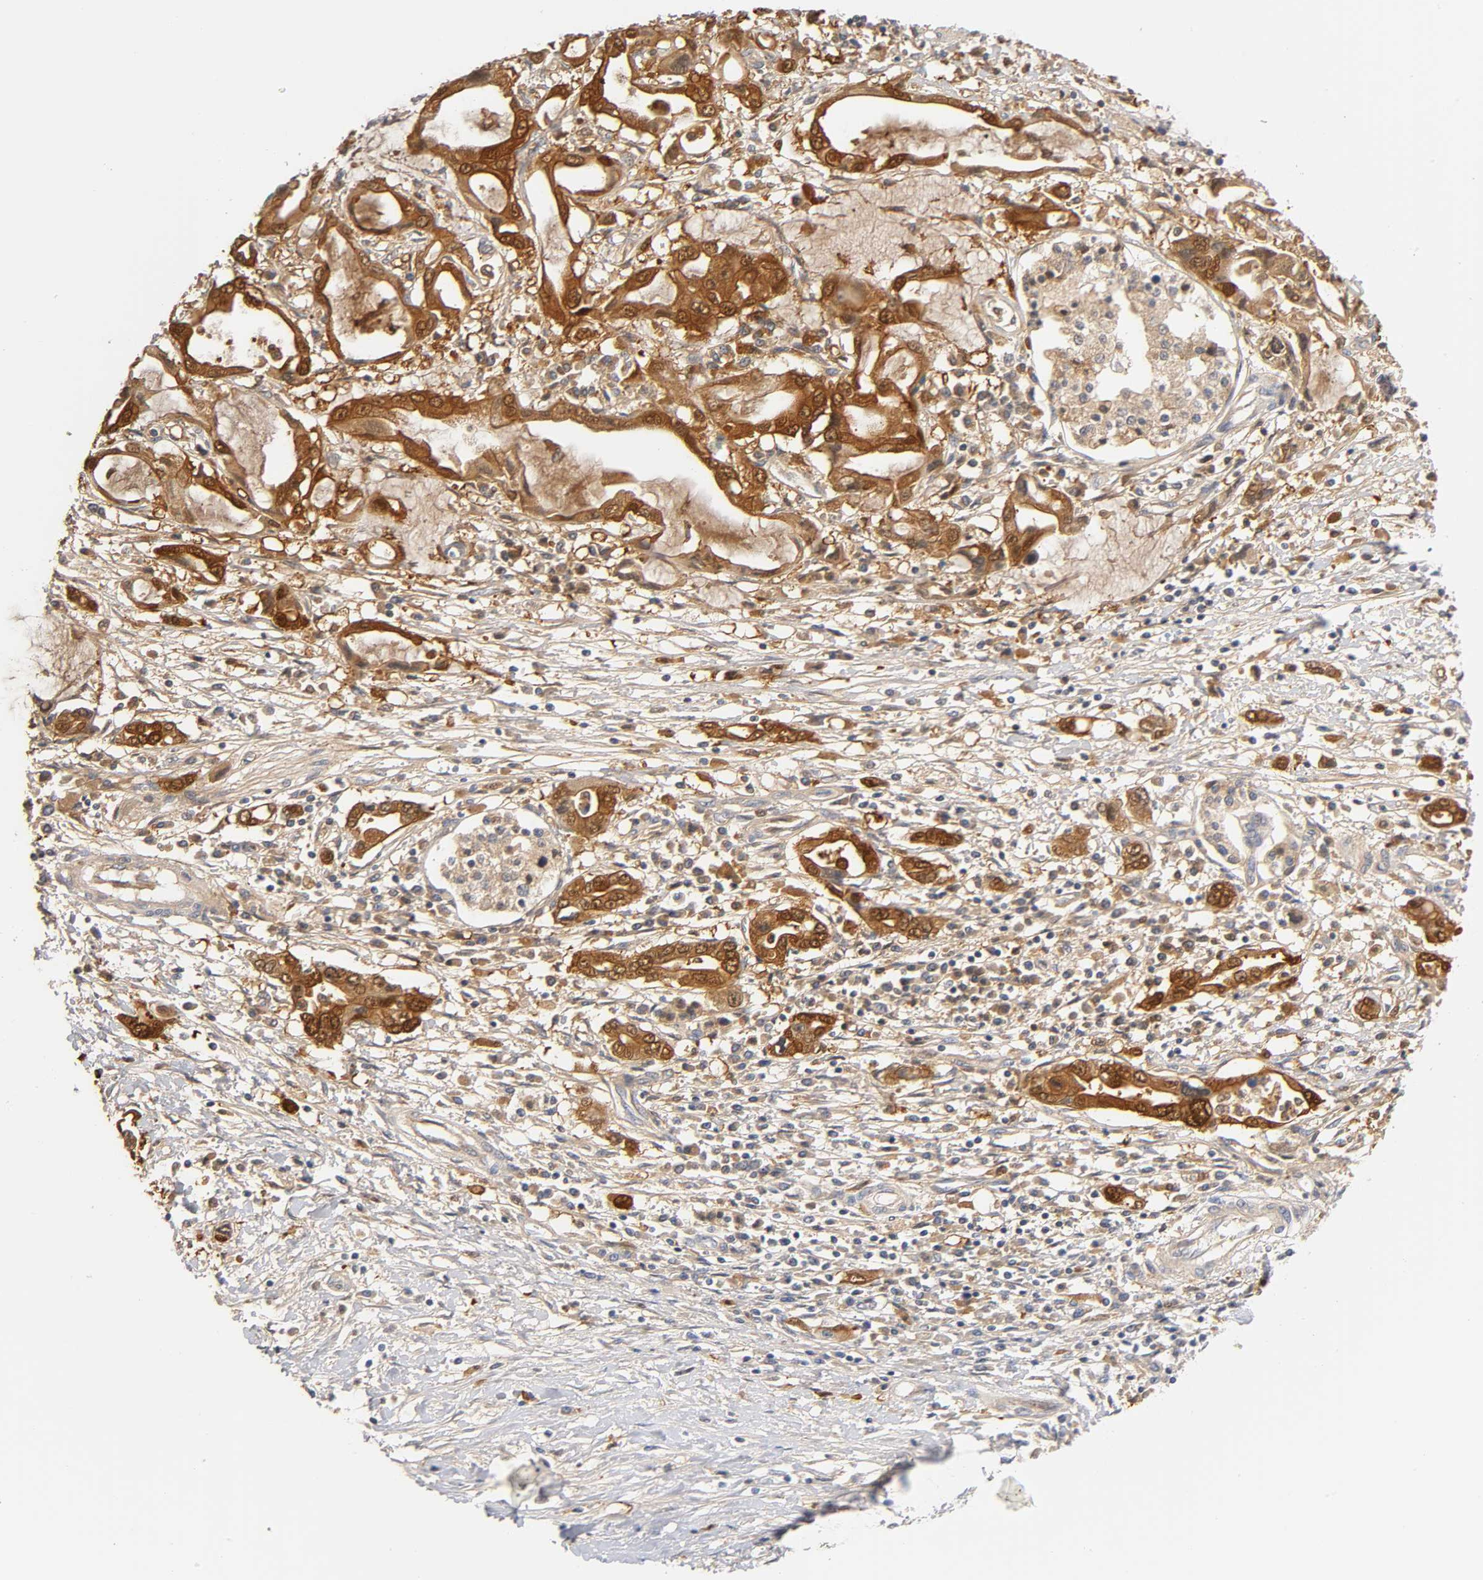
{"staining": {"intensity": "moderate", "quantity": ">75%", "location": "cytoplasmic/membranous,nuclear"}, "tissue": "pancreatic cancer", "cell_type": "Tumor cells", "image_type": "cancer", "snomed": [{"axis": "morphology", "description": "Adenocarcinoma, NOS"}, {"axis": "topography", "description": "Pancreas"}], "caption": "The photomicrograph displays immunohistochemical staining of pancreatic cancer. There is moderate cytoplasmic/membranous and nuclear positivity is seen in approximately >75% of tumor cells.", "gene": "IL18", "patient": {"sex": "female", "age": 57}}